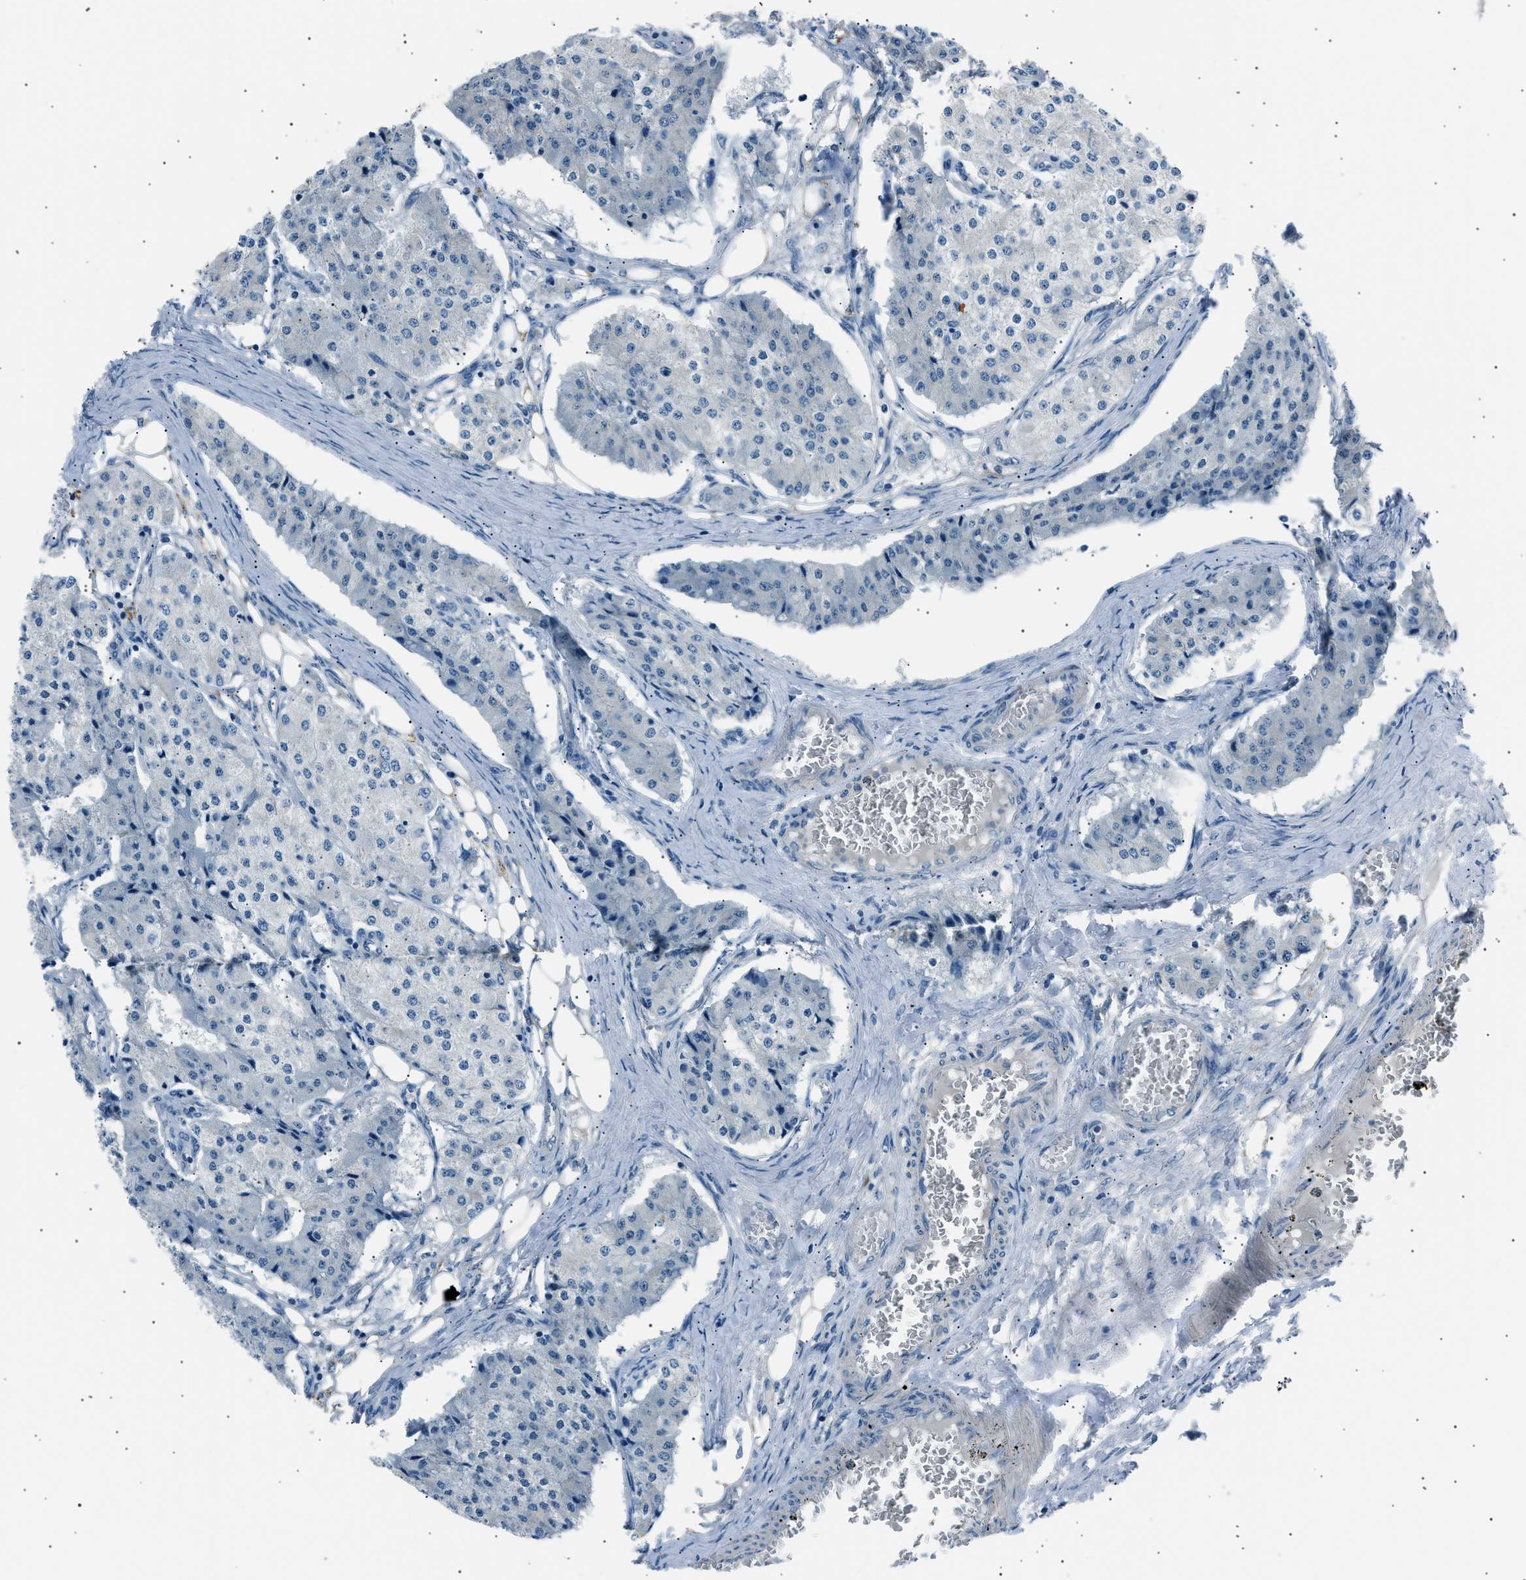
{"staining": {"intensity": "negative", "quantity": "none", "location": "none"}, "tissue": "carcinoid", "cell_type": "Tumor cells", "image_type": "cancer", "snomed": [{"axis": "morphology", "description": "Carcinoid, malignant, NOS"}, {"axis": "topography", "description": "Colon"}], "caption": "Tumor cells show no significant staining in malignant carcinoid.", "gene": "LRRC37B", "patient": {"sex": "female", "age": 52}}